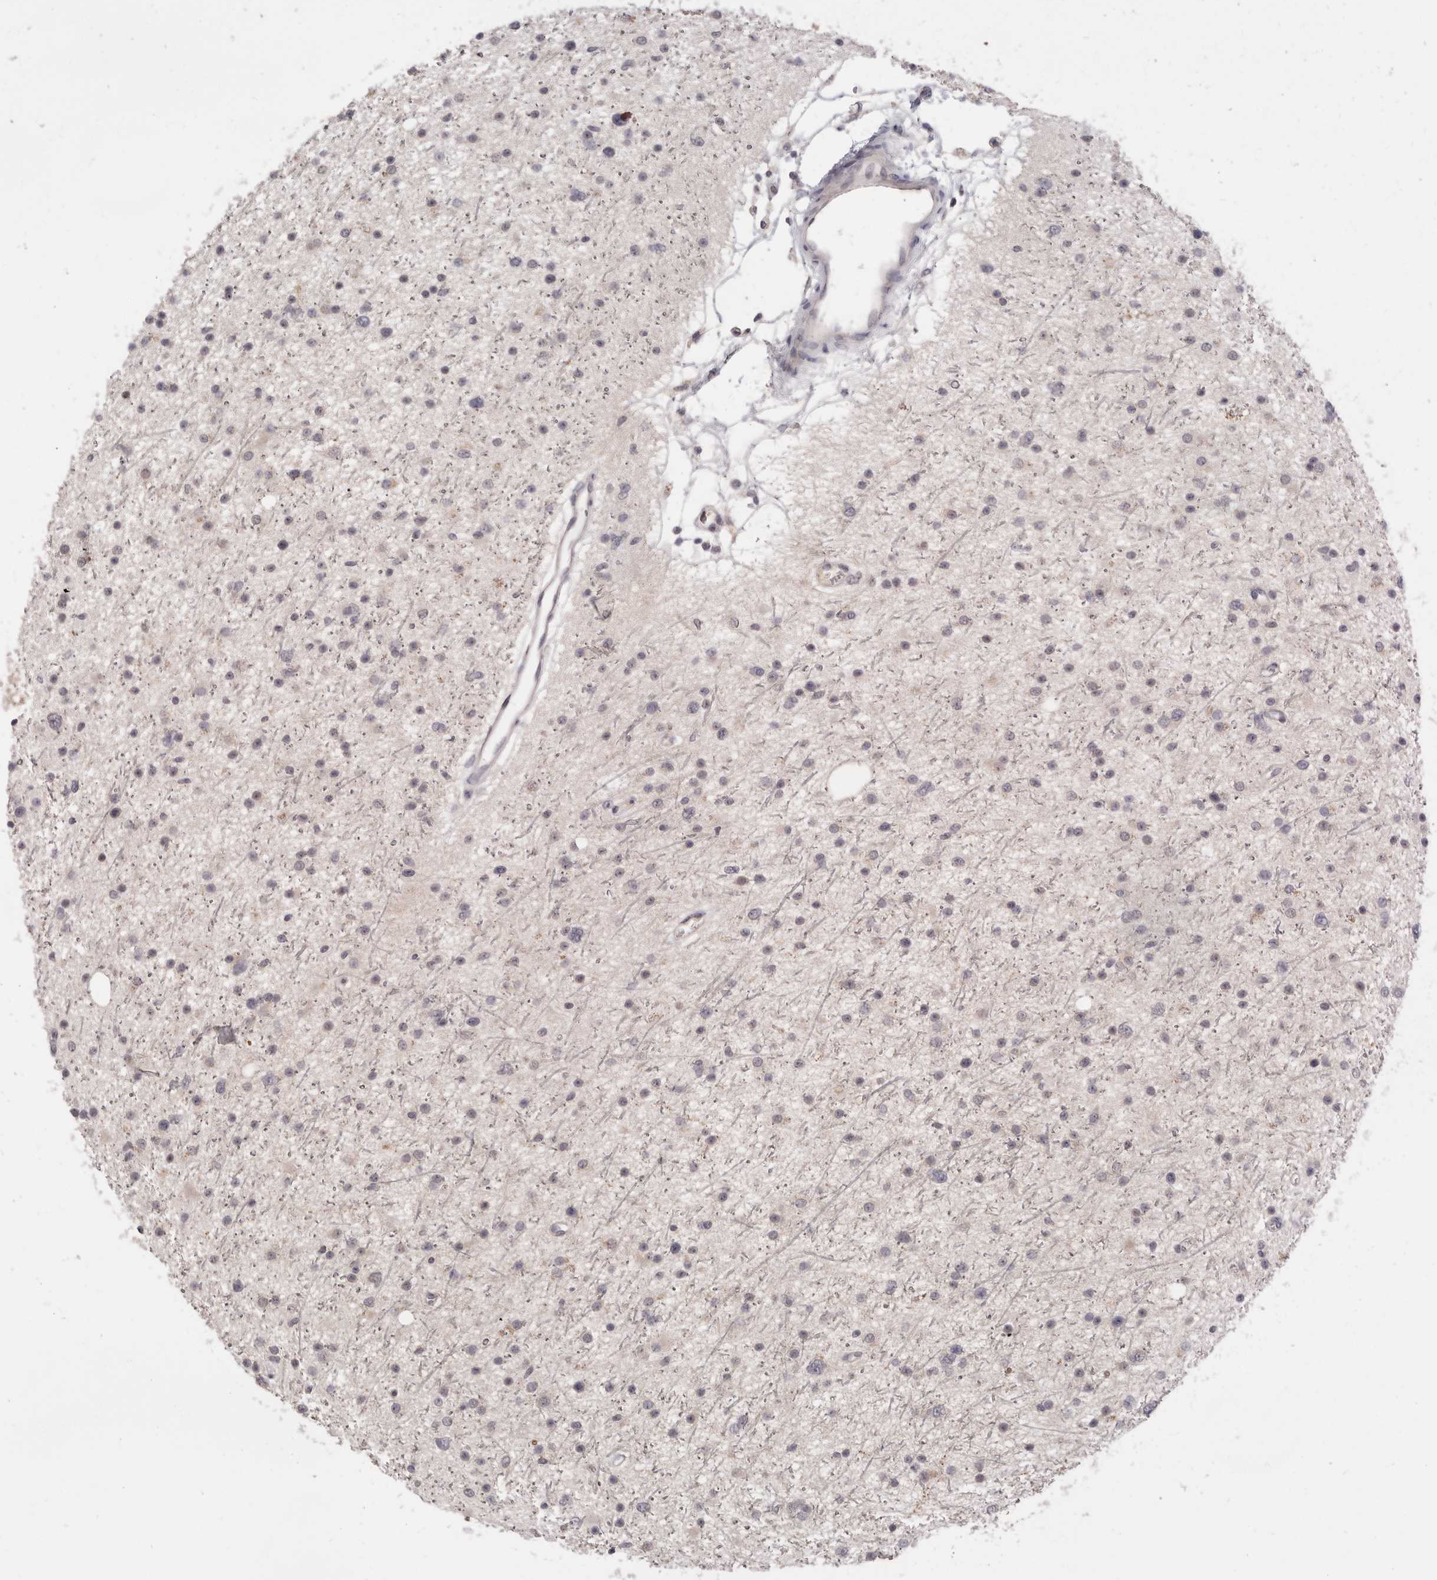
{"staining": {"intensity": "negative", "quantity": "none", "location": "none"}, "tissue": "glioma", "cell_type": "Tumor cells", "image_type": "cancer", "snomed": [{"axis": "morphology", "description": "Glioma, malignant, Low grade"}, {"axis": "topography", "description": "Cerebral cortex"}], "caption": "There is no significant positivity in tumor cells of low-grade glioma (malignant).", "gene": "DOP1A", "patient": {"sex": "female", "age": 39}}